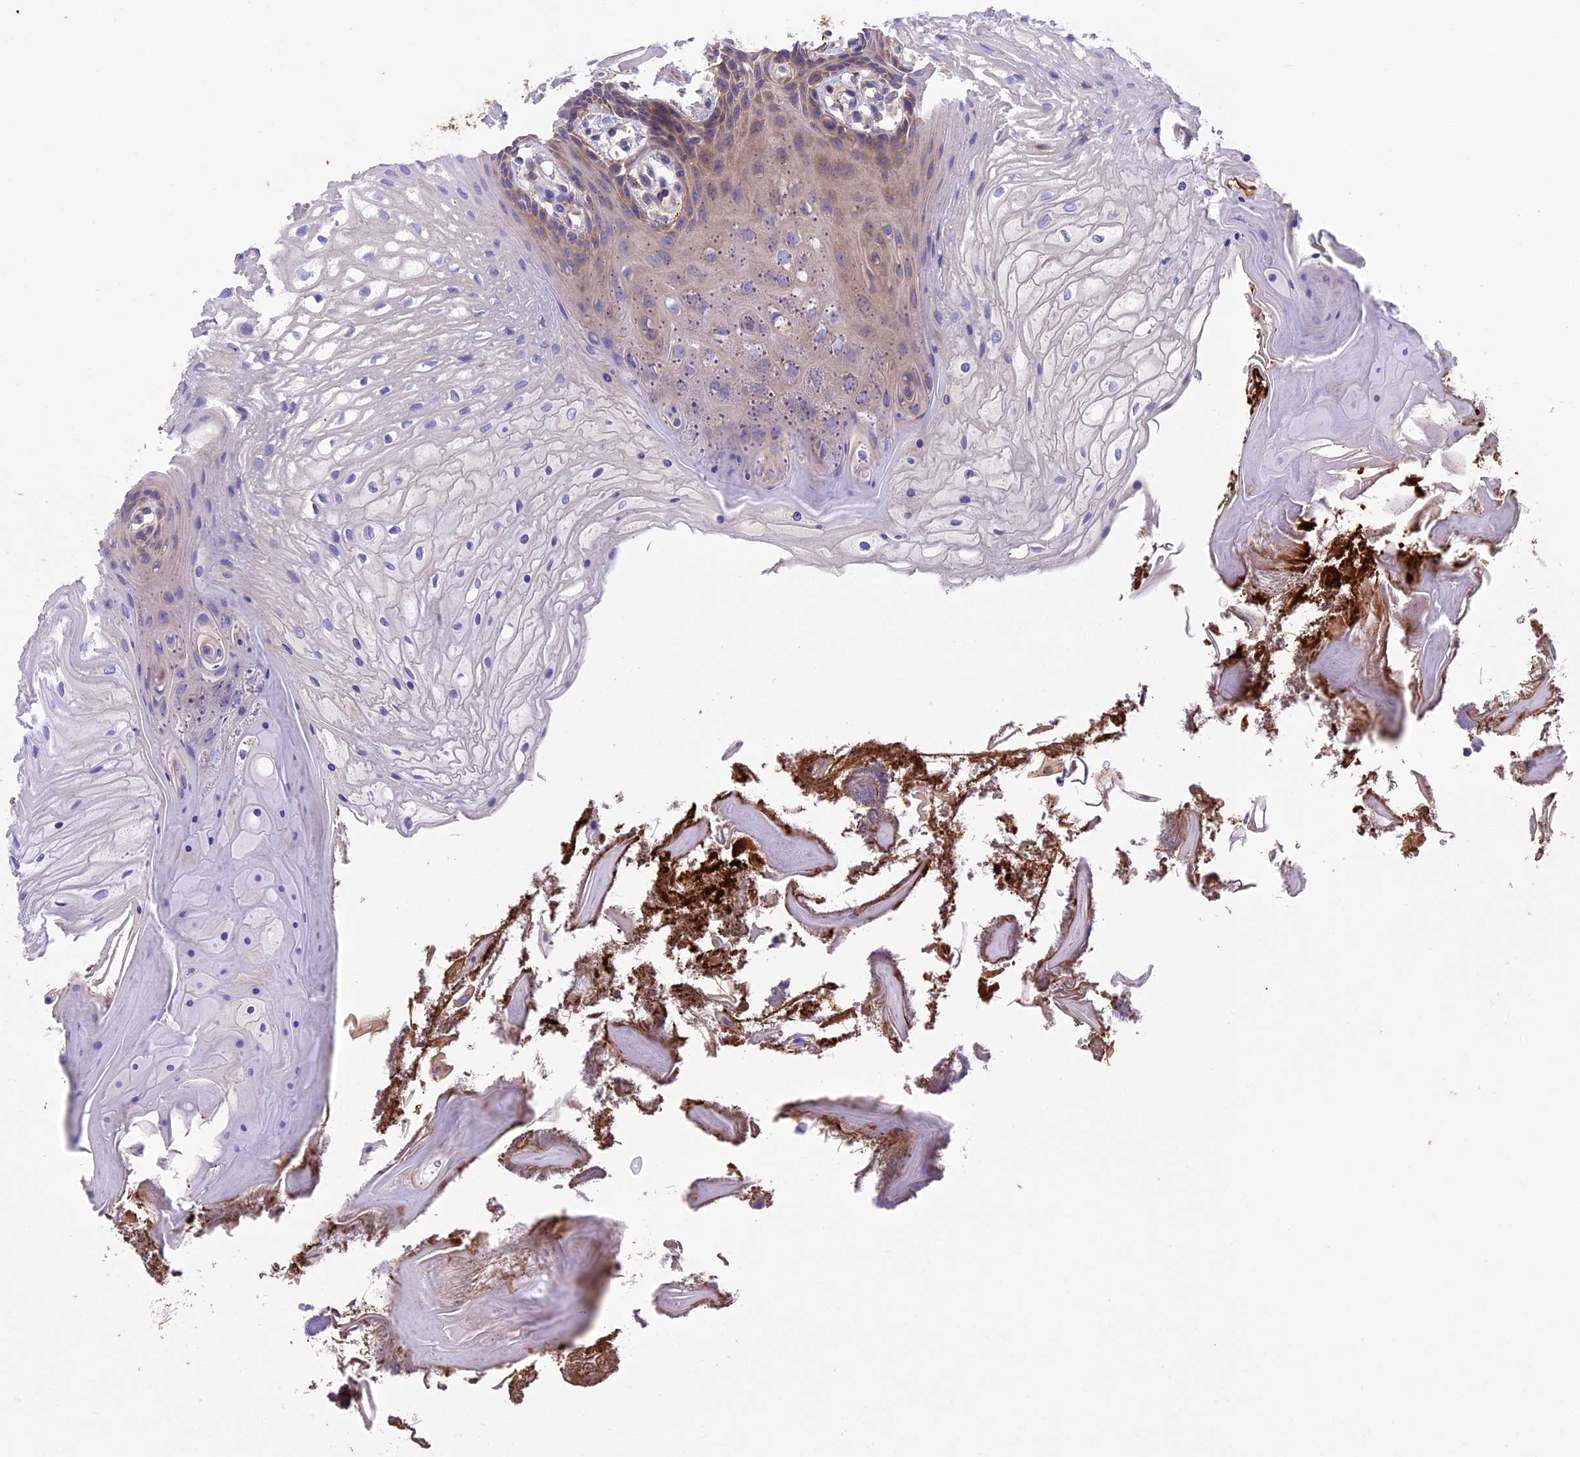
{"staining": {"intensity": "moderate", "quantity": "<25%", "location": "cytoplasmic/membranous"}, "tissue": "oral mucosa", "cell_type": "Squamous epithelial cells", "image_type": "normal", "snomed": [{"axis": "morphology", "description": "Normal tissue, NOS"}, {"axis": "topography", "description": "Oral tissue"}], "caption": "Immunohistochemistry (IHC) micrograph of unremarkable oral mucosa: oral mucosa stained using IHC shows low levels of moderate protein expression localized specifically in the cytoplasmic/membranous of squamous epithelial cells, appearing as a cytoplasmic/membranous brown color.", "gene": "PTPN9", "patient": {"sex": "female", "age": 80}}